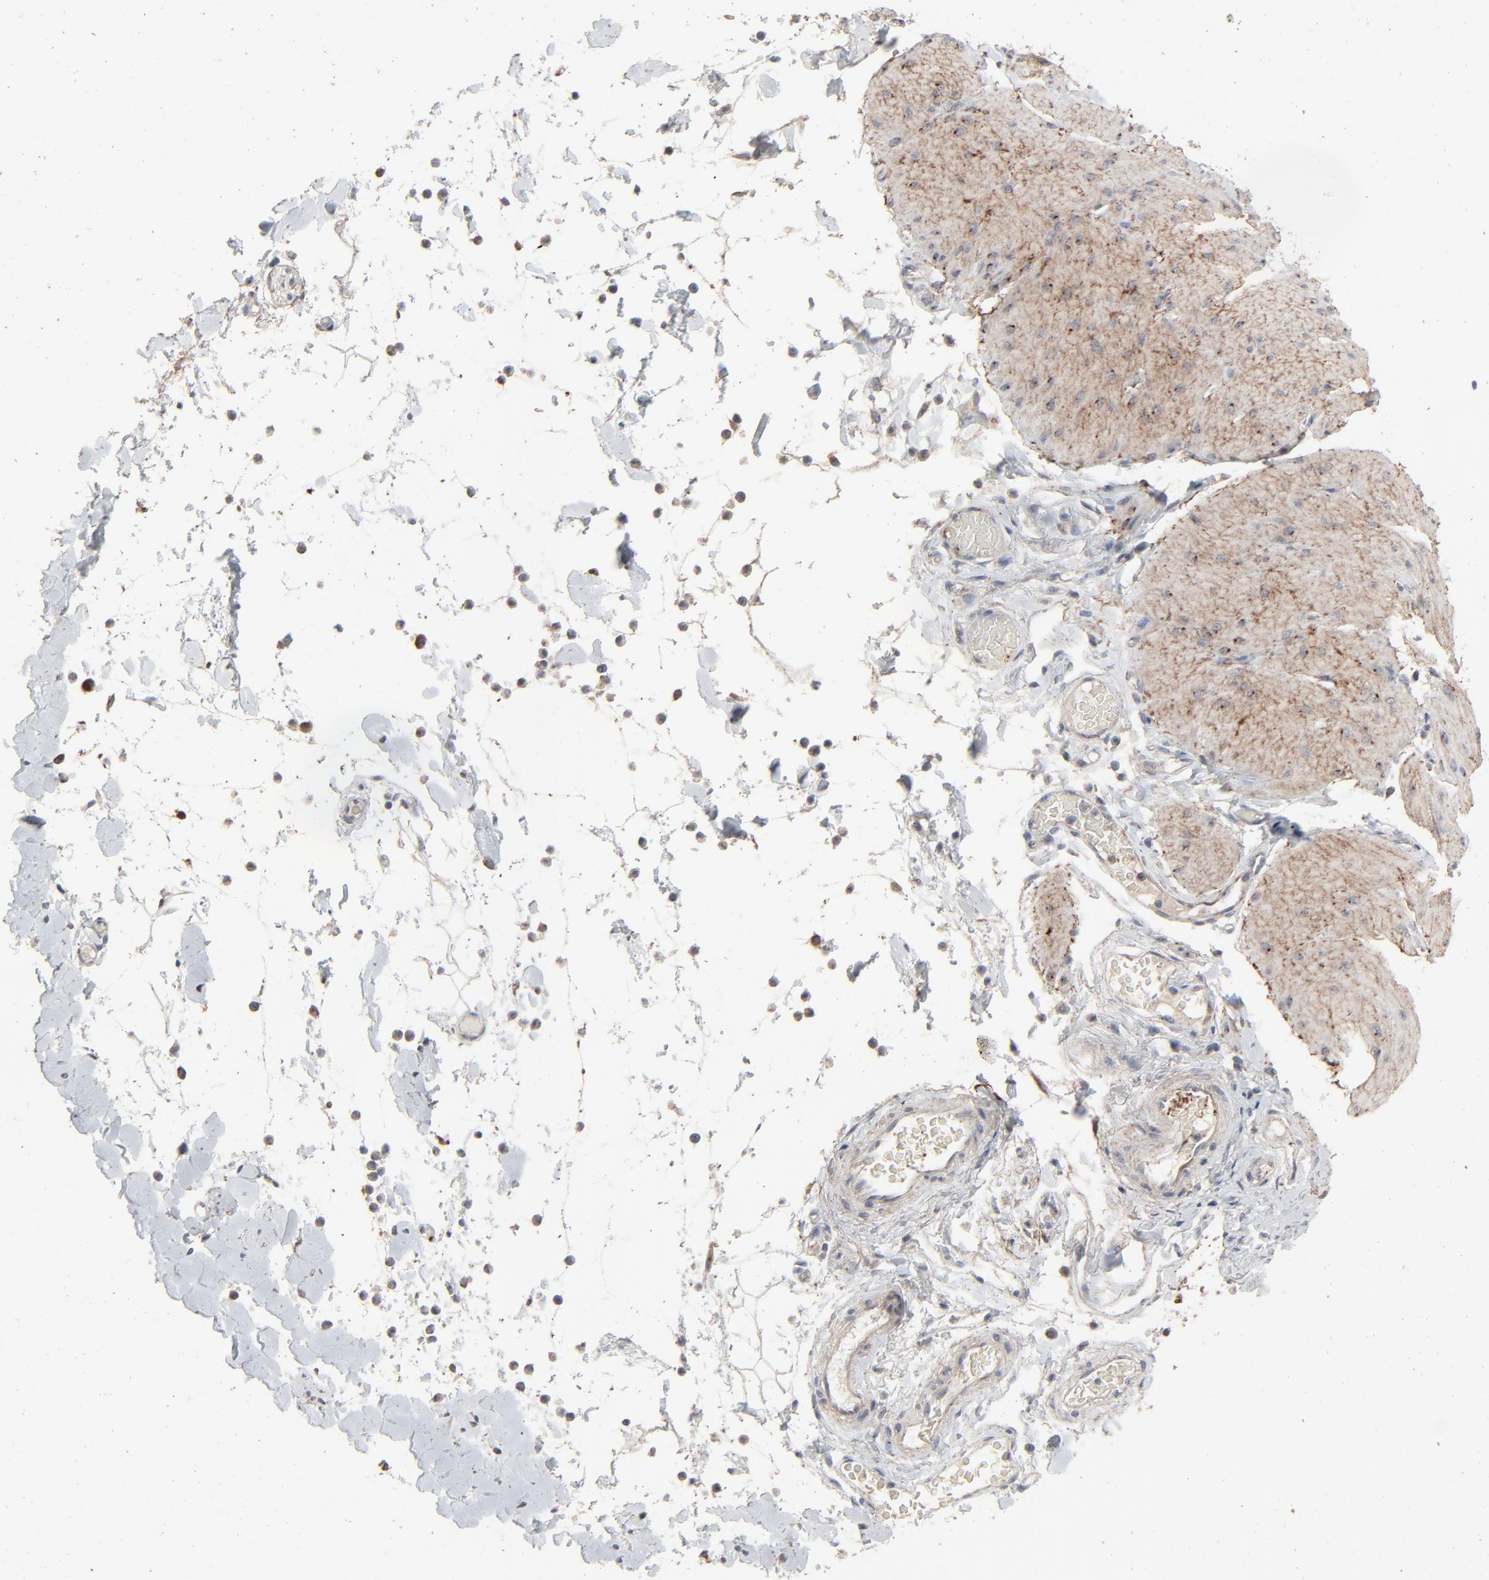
{"staining": {"intensity": "weak", "quantity": ">75%", "location": "cytoplasmic/membranous"}, "tissue": "smooth muscle", "cell_type": "Smooth muscle cells", "image_type": "normal", "snomed": [{"axis": "morphology", "description": "Normal tissue, NOS"}, {"axis": "topography", "description": "Smooth muscle"}, {"axis": "topography", "description": "Colon"}], "caption": "Weak cytoplasmic/membranous staining is seen in about >75% of smooth muscle cells in unremarkable smooth muscle.", "gene": "JAM3", "patient": {"sex": "male", "age": 67}}